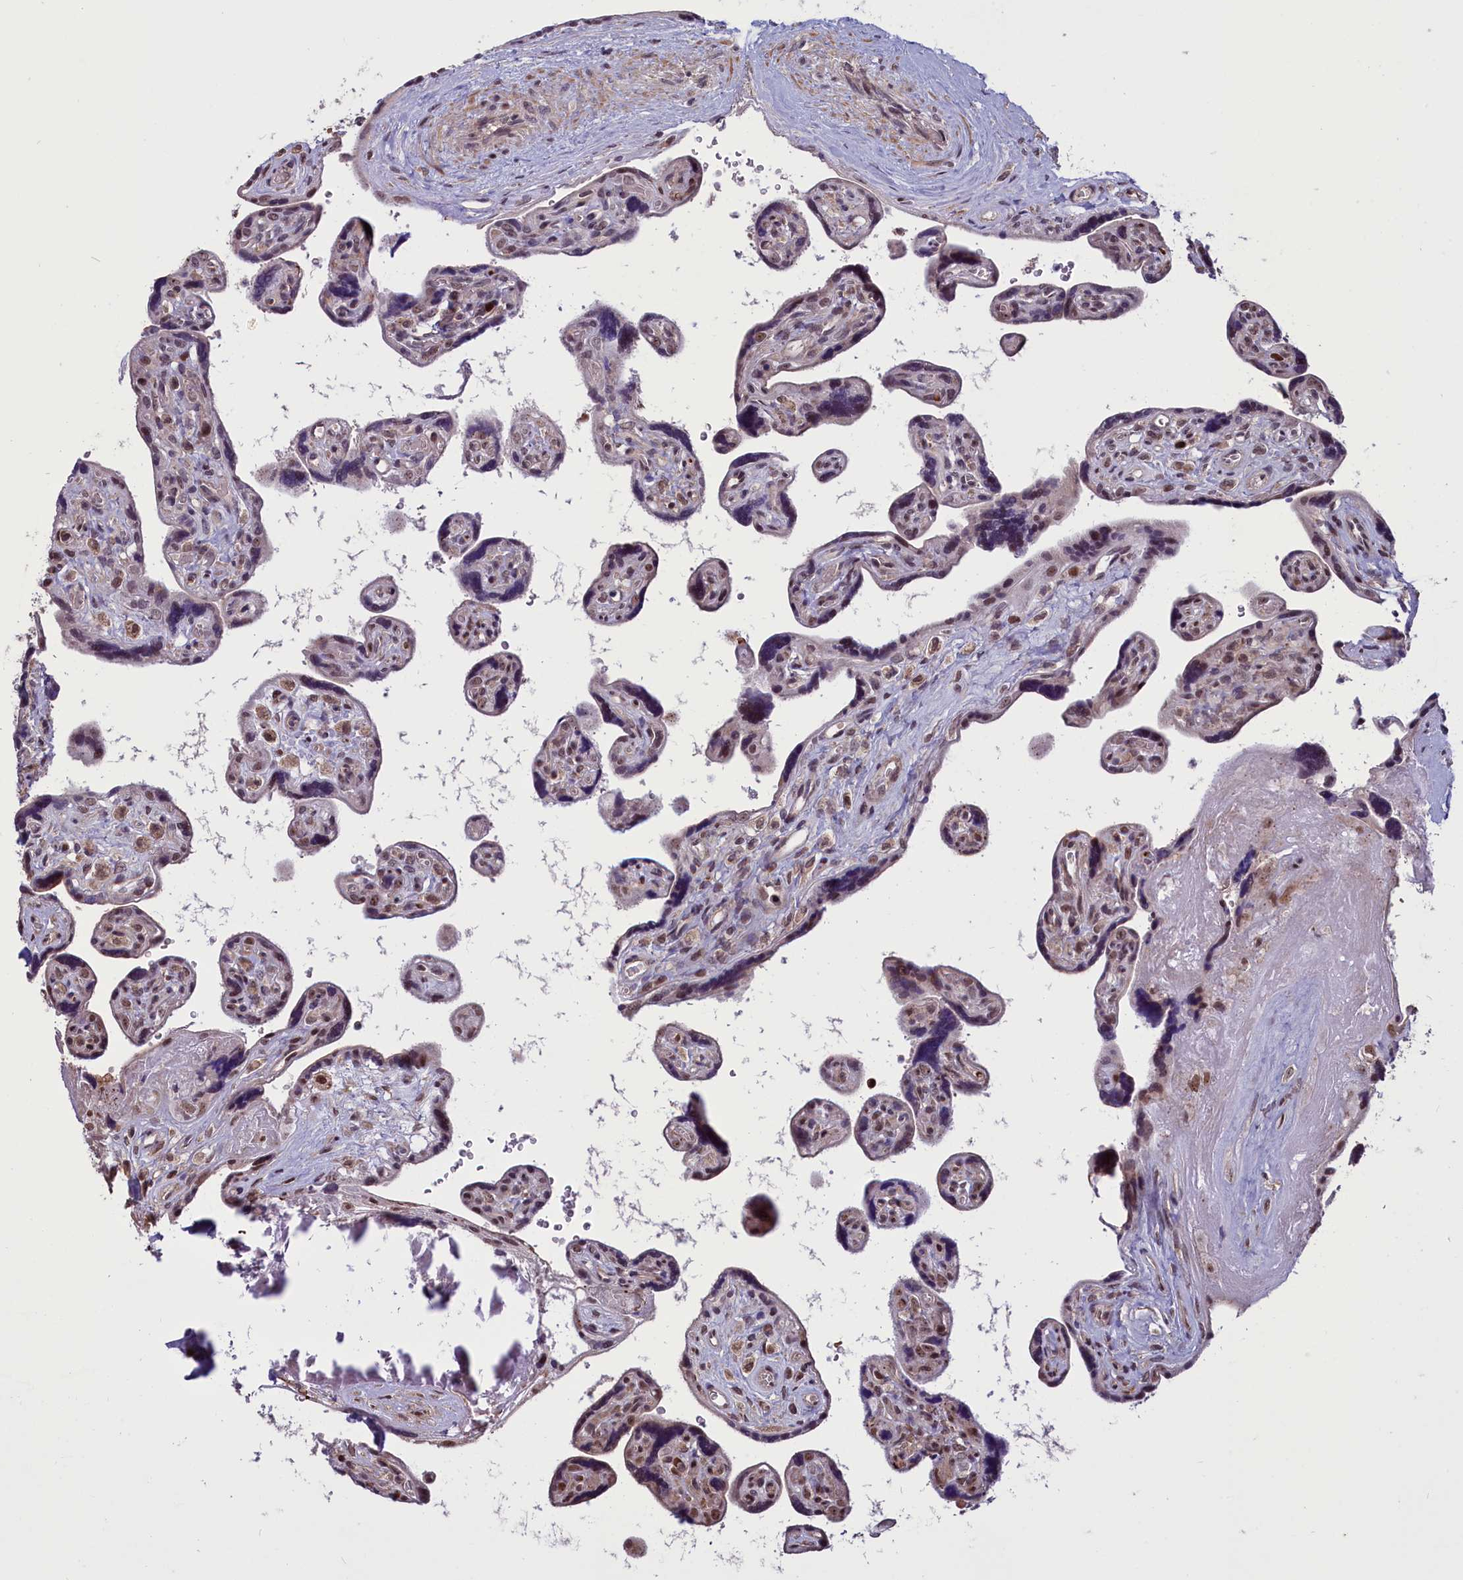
{"staining": {"intensity": "moderate", "quantity": "25%-75%", "location": "nuclear"}, "tissue": "placenta", "cell_type": "Trophoblastic cells", "image_type": "normal", "snomed": [{"axis": "morphology", "description": "Normal tissue, NOS"}, {"axis": "topography", "description": "Placenta"}], "caption": "High-power microscopy captured an IHC image of normal placenta, revealing moderate nuclear staining in approximately 25%-75% of trophoblastic cells.", "gene": "SHFL", "patient": {"sex": "female", "age": 39}}